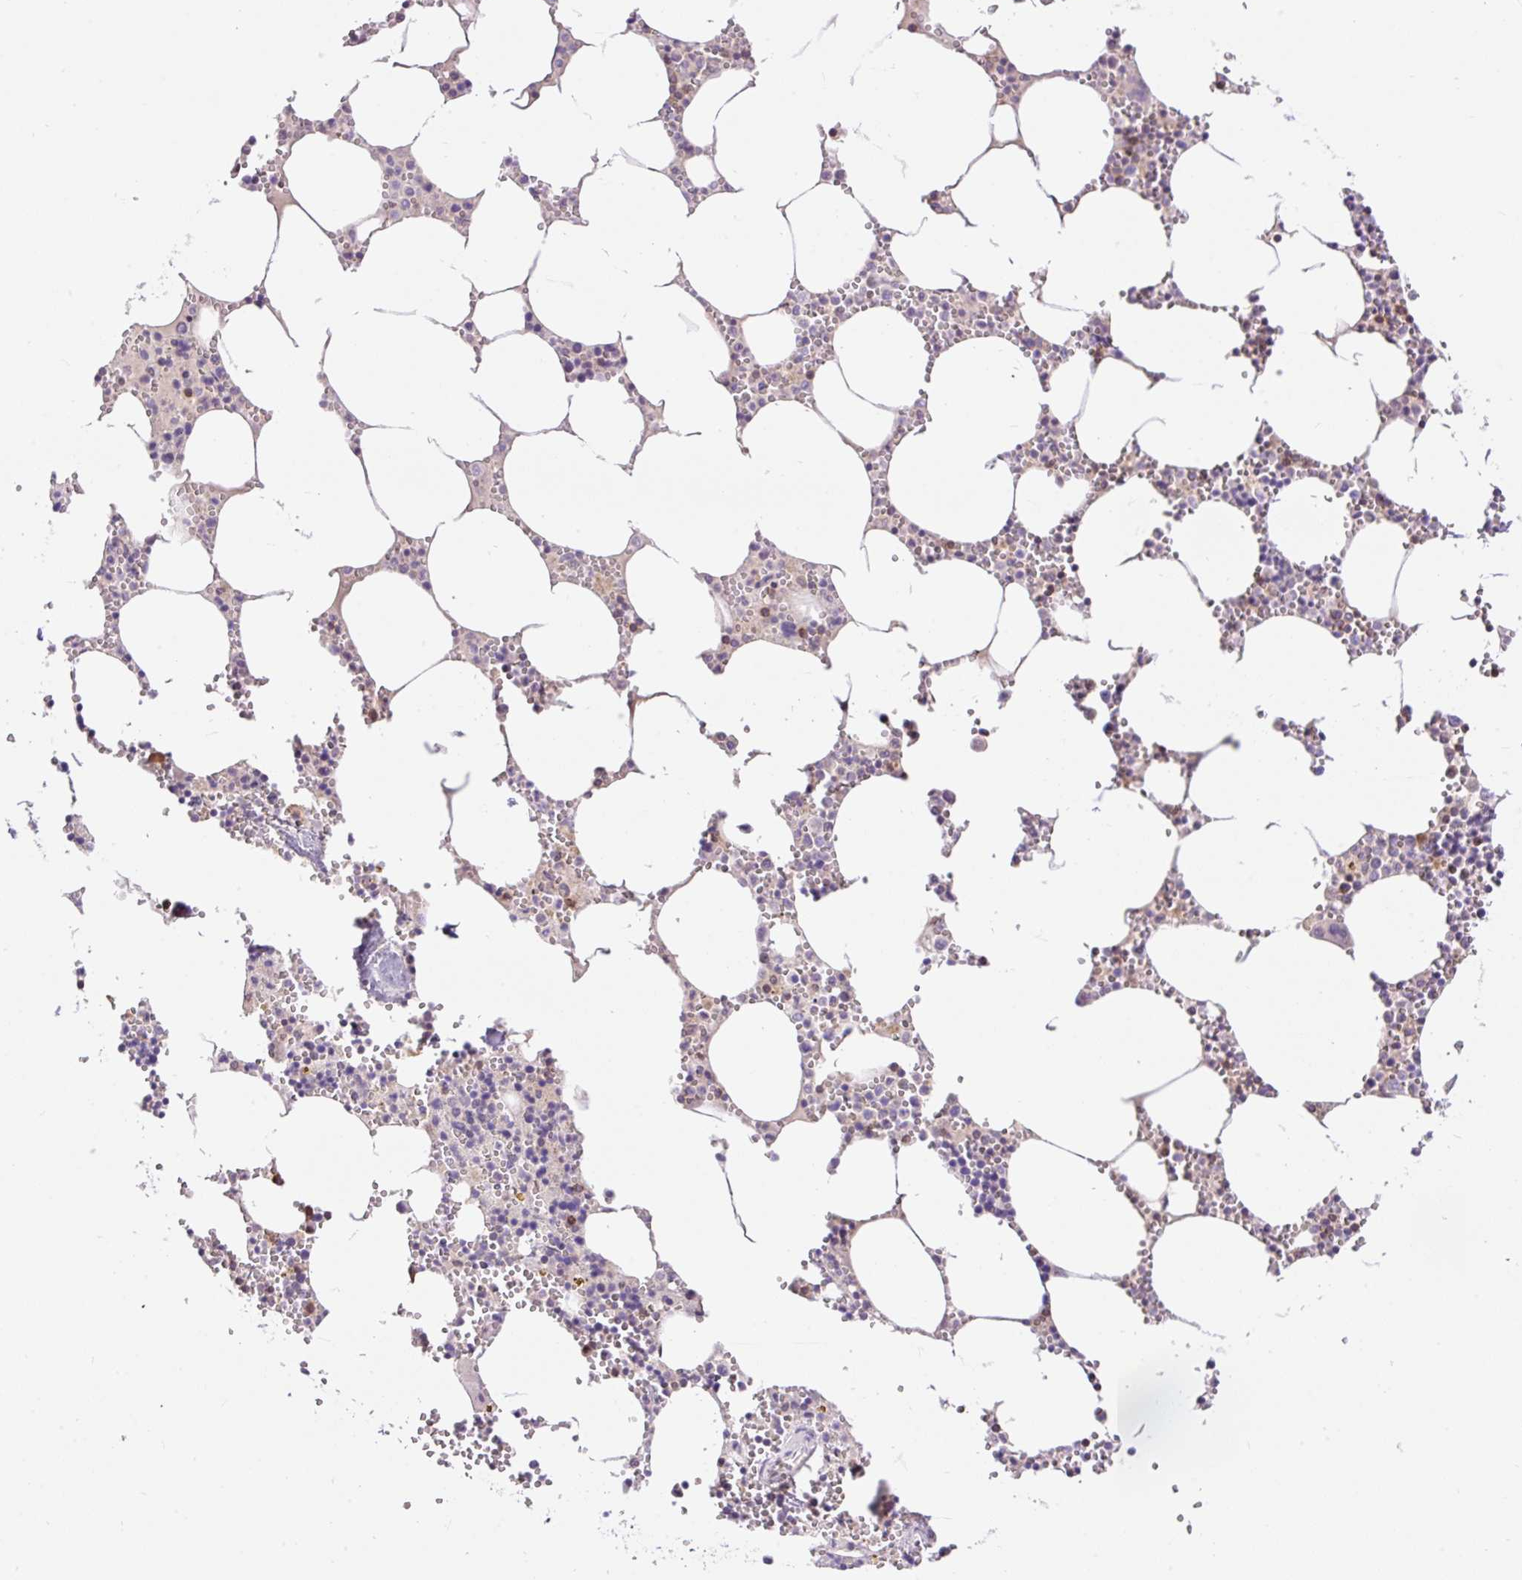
{"staining": {"intensity": "moderate", "quantity": "<25%", "location": "cytoplasmic/membranous"}, "tissue": "bone marrow", "cell_type": "Hematopoietic cells", "image_type": "normal", "snomed": [{"axis": "morphology", "description": "Normal tissue, NOS"}, {"axis": "topography", "description": "Bone marrow"}], "caption": "An image of human bone marrow stained for a protein shows moderate cytoplasmic/membranous brown staining in hematopoietic cells. (DAB (3,3'-diaminobenzidine) = brown stain, brightfield microscopy at high magnification).", "gene": "CARD11", "patient": {"sex": "male", "age": 54}}